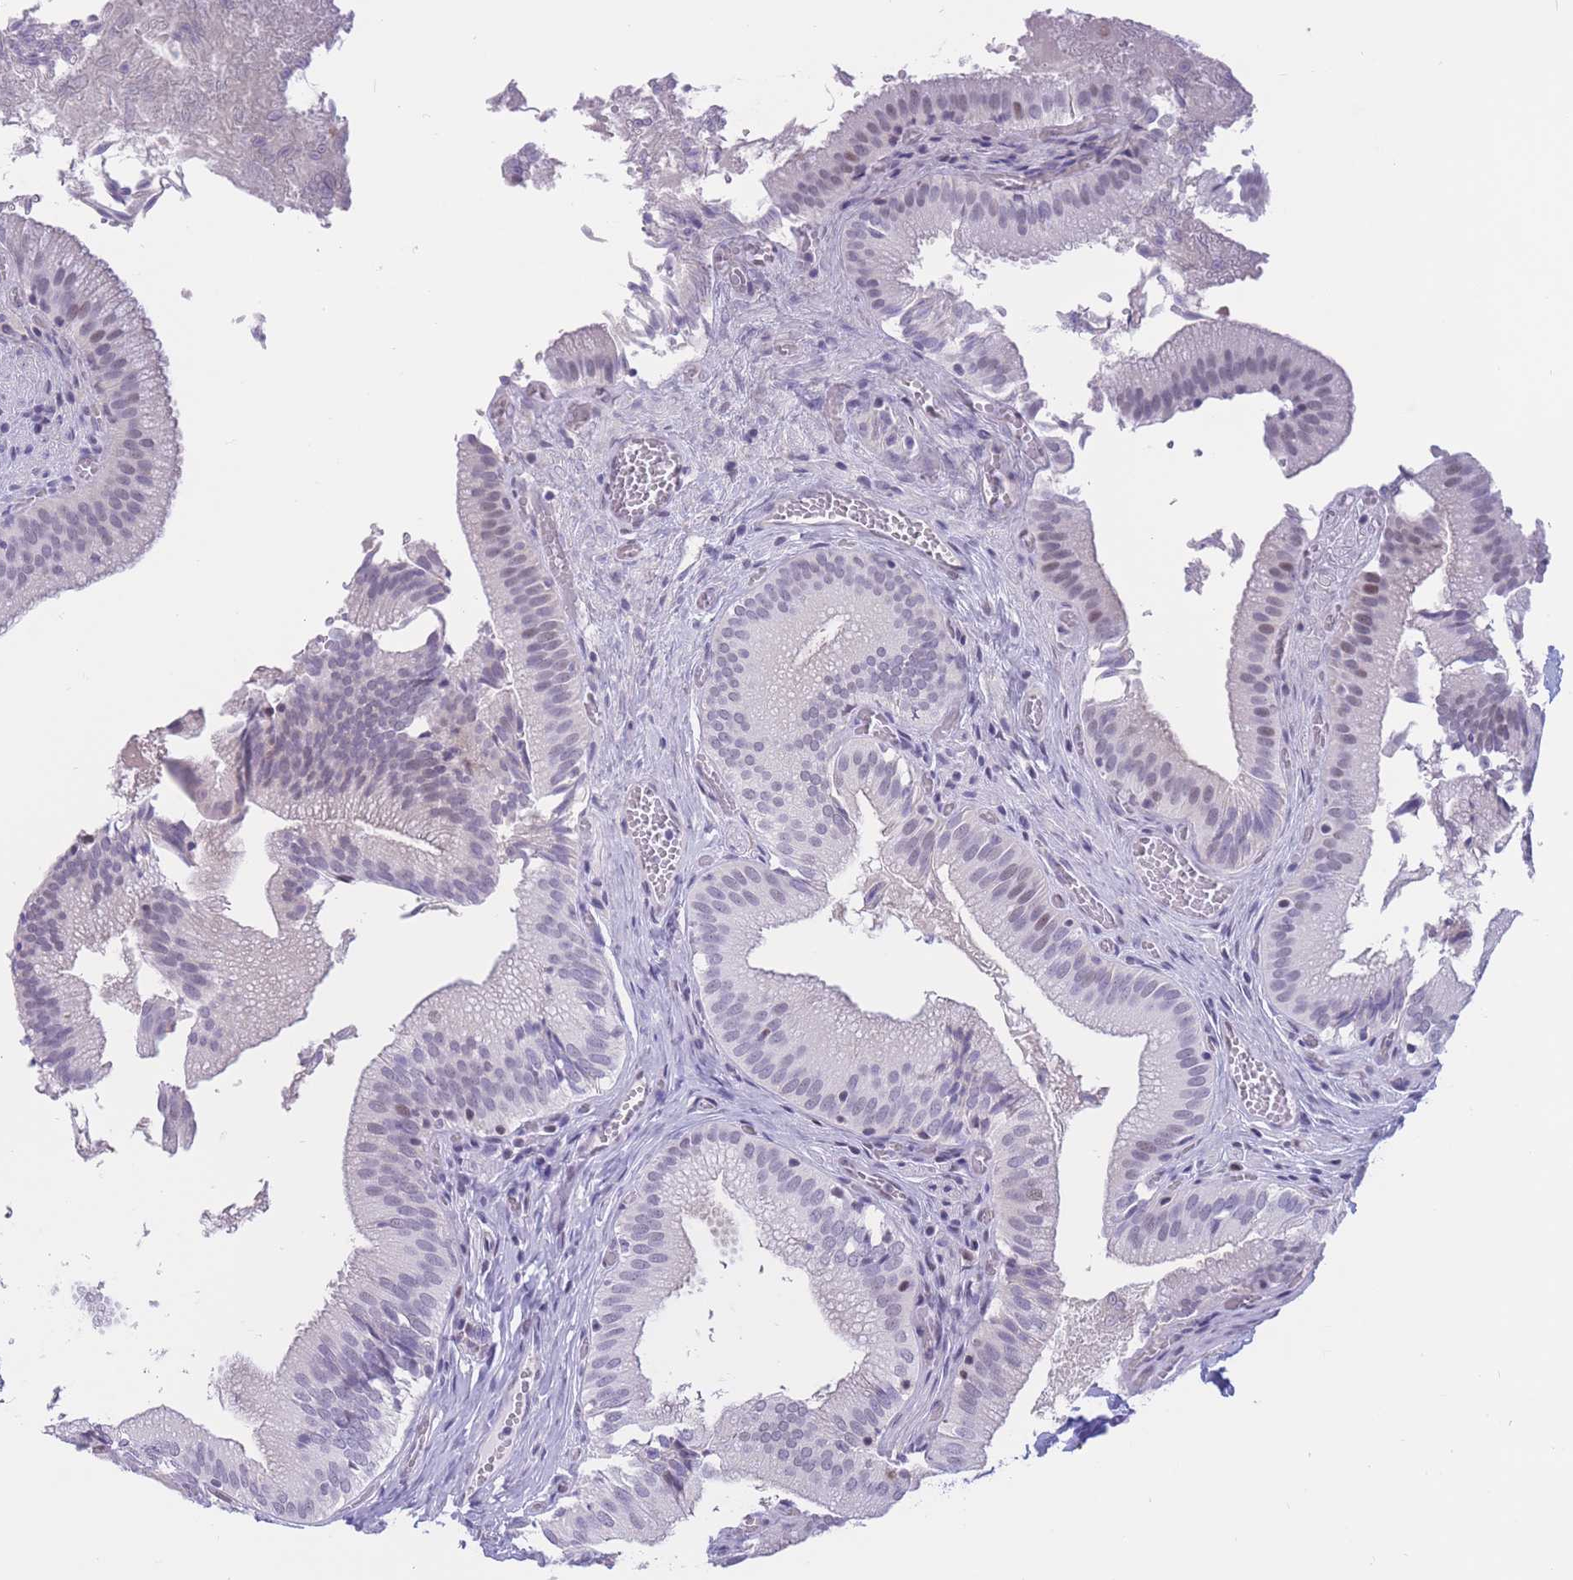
{"staining": {"intensity": "negative", "quantity": "none", "location": "none"}, "tissue": "gallbladder", "cell_type": "Glandular cells", "image_type": "normal", "snomed": [{"axis": "morphology", "description": "Normal tissue, NOS"}, {"axis": "topography", "description": "Gallbladder"}, {"axis": "topography", "description": "Peripheral nerve tissue"}], "caption": "A photomicrograph of human gallbladder is negative for staining in glandular cells. (DAB (3,3'-diaminobenzidine) immunohistochemistry with hematoxylin counter stain).", "gene": "NASP", "patient": {"sex": "male", "age": 17}}